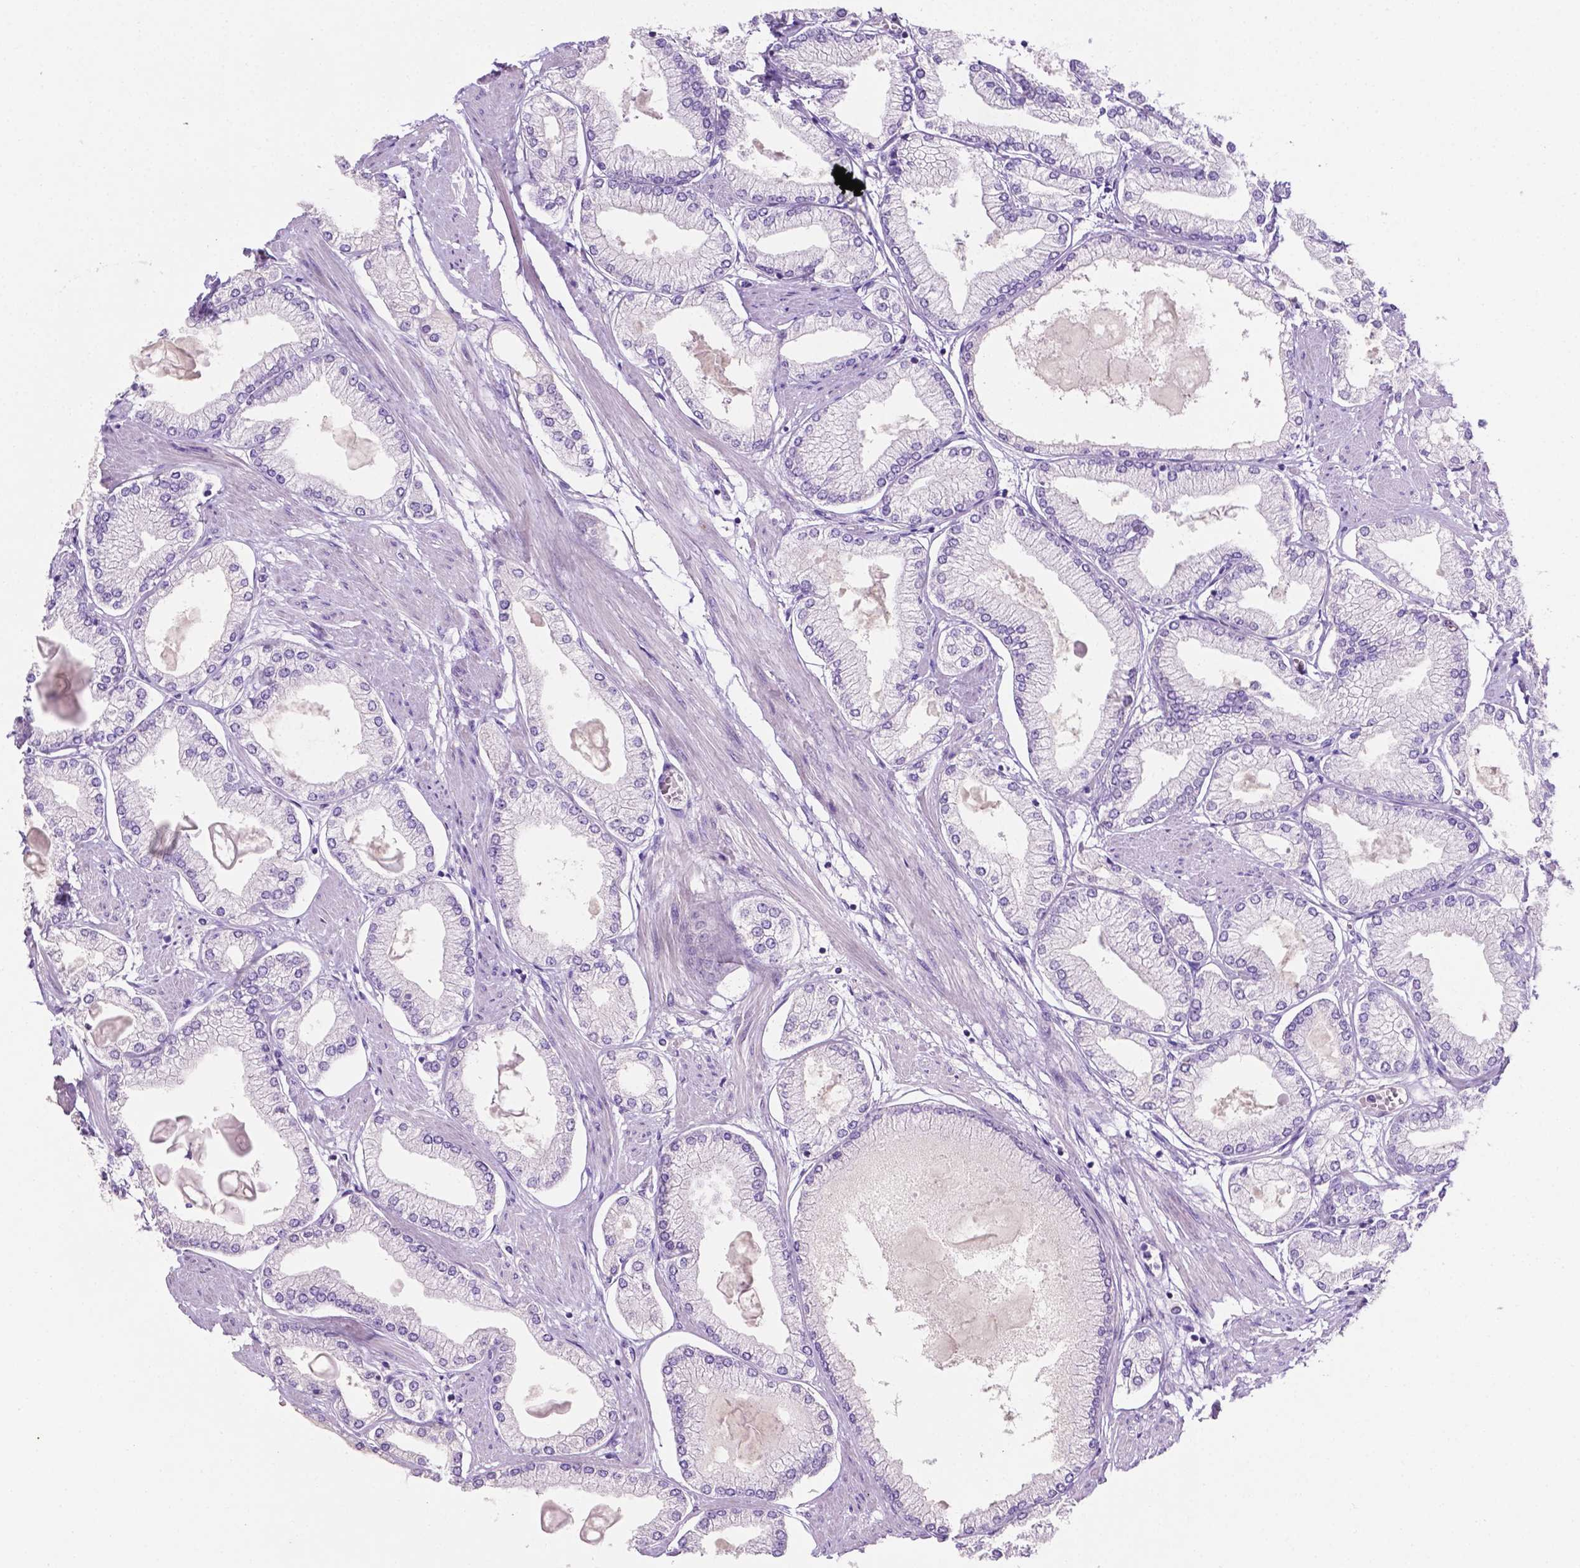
{"staining": {"intensity": "negative", "quantity": "none", "location": "none"}, "tissue": "prostate cancer", "cell_type": "Tumor cells", "image_type": "cancer", "snomed": [{"axis": "morphology", "description": "Adenocarcinoma, High grade"}, {"axis": "topography", "description": "Prostate"}], "caption": "Tumor cells show no significant protein expression in high-grade adenocarcinoma (prostate).", "gene": "SIAH2", "patient": {"sex": "male", "age": 68}}